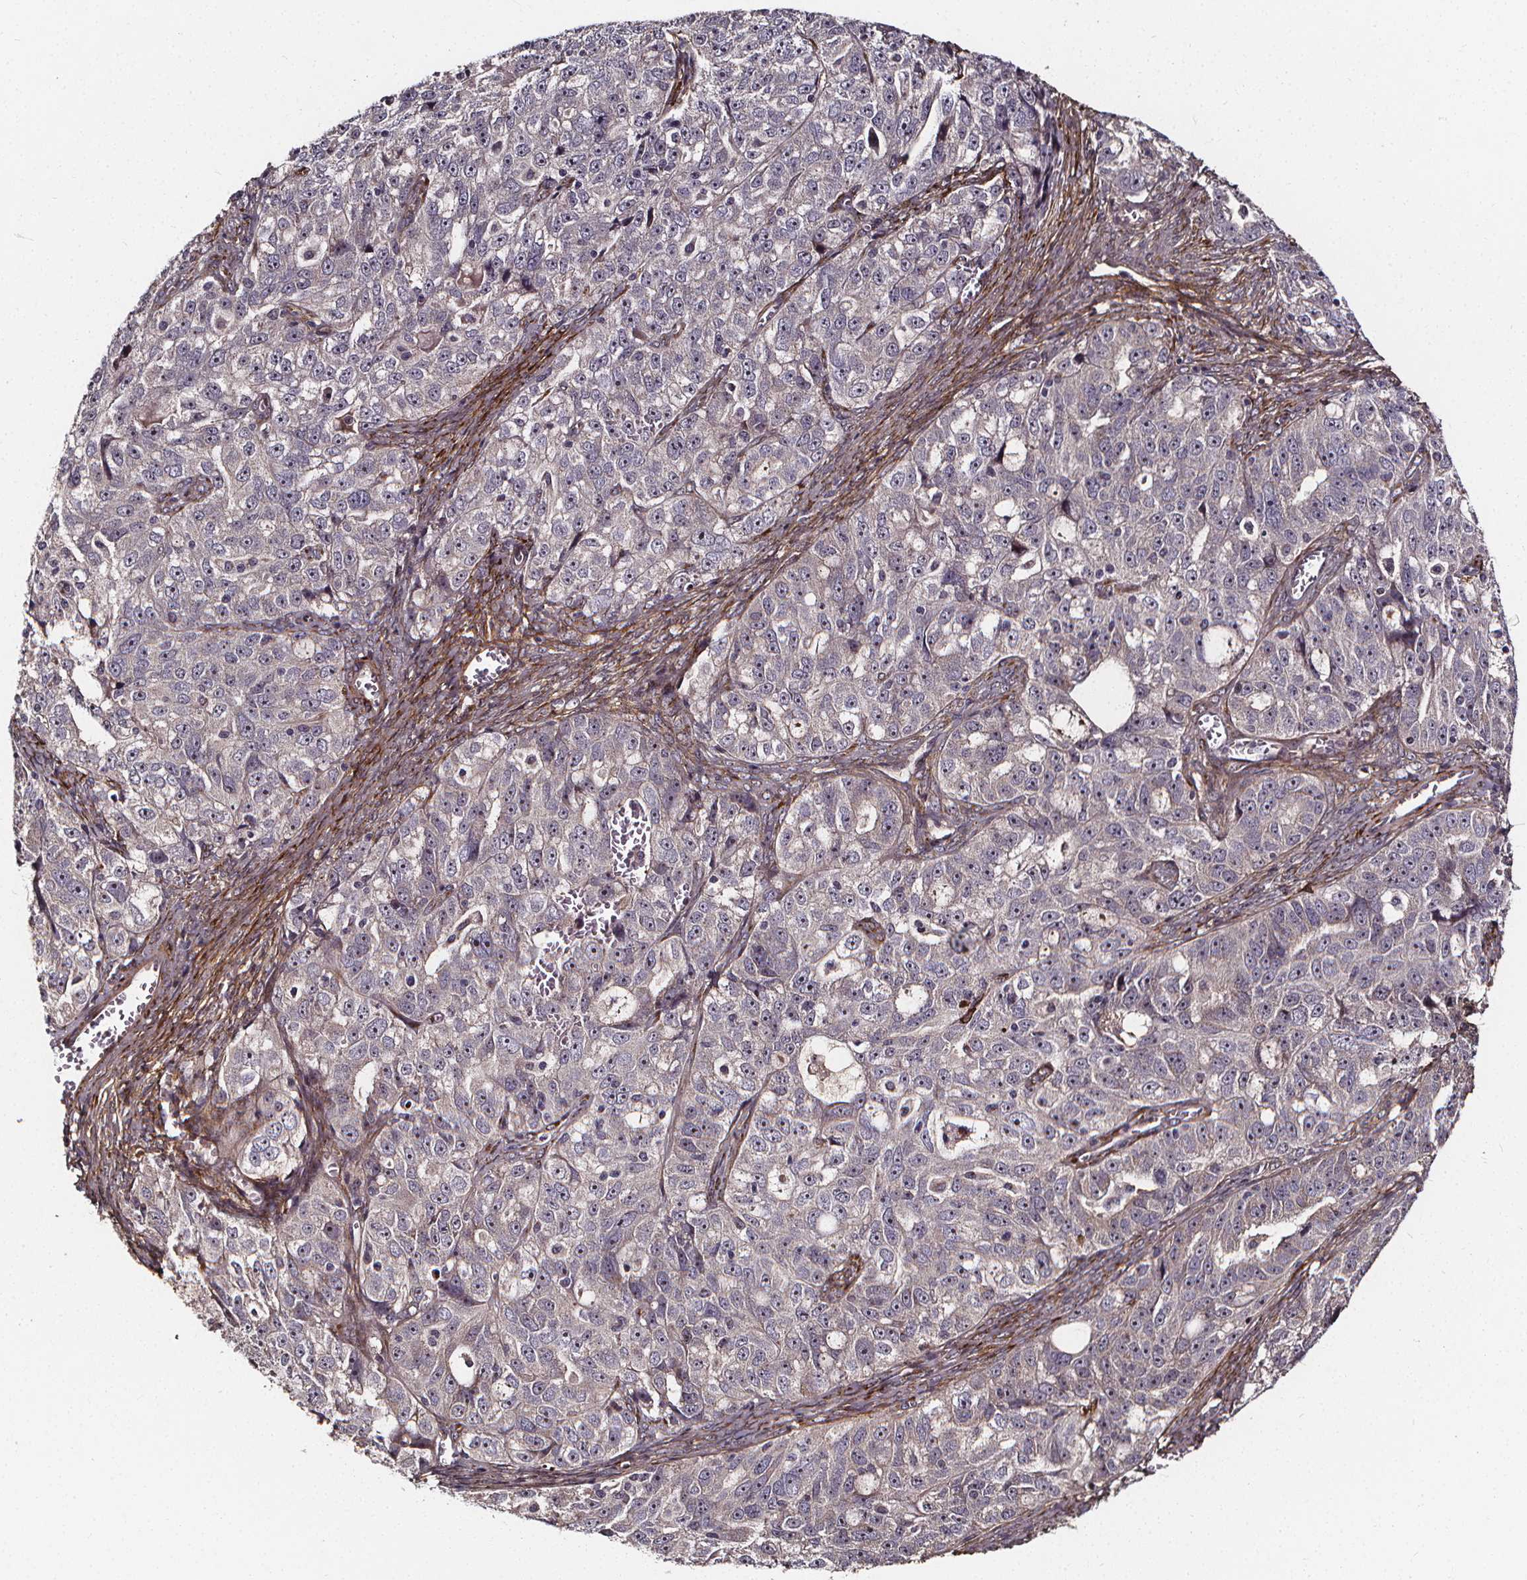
{"staining": {"intensity": "negative", "quantity": "none", "location": "none"}, "tissue": "ovarian cancer", "cell_type": "Tumor cells", "image_type": "cancer", "snomed": [{"axis": "morphology", "description": "Cystadenocarcinoma, serous, NOS"}, {"axis": "topography", "description": "Ovary"}], "caption": "Tumor cells are negative for protein expression in human ovarian cancer. The staining is performed using DAB brown chromogen with nuclei counter-stained in using hematoxylin.", "gene": "AEBP1", "patient": {"sex": "female", "age": 51}}